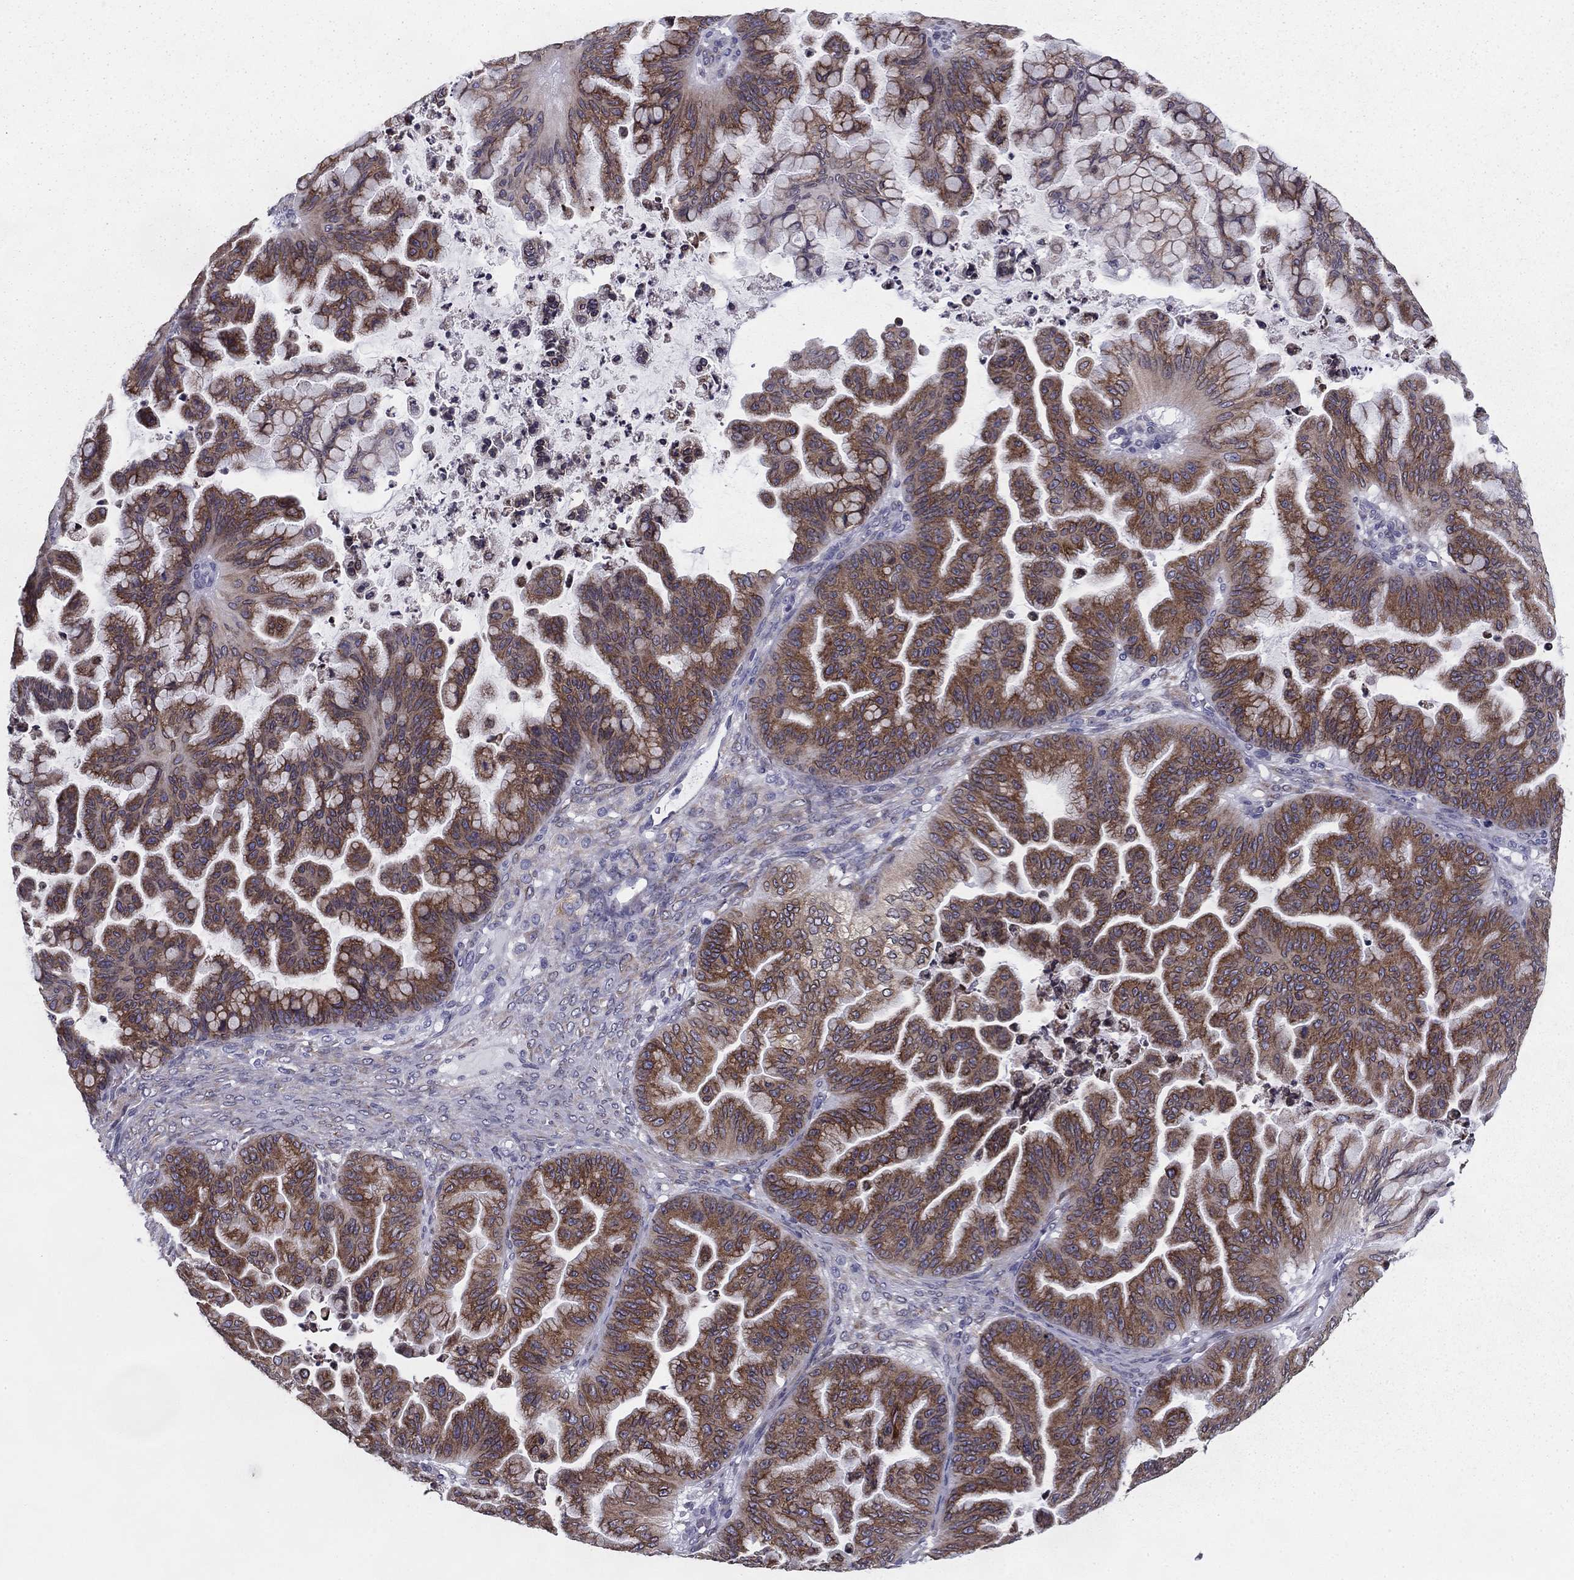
{"staining": {"intensity": "strong", "quantity": ">75%", "location": "cytoplasmic/membranous"}, "tissue": "ovarian cancer", "cell_type": "Tumor cells", "image_type": "cancer", "snomed": [{"axis": "morphology", "description": "Cystadenocarcinoma, mucinous, NOS"}, {"axis": "topography", "description": "Ovary"}], "caption": "Strong cytoplasmic/membranous staining is identified in about >75% of tumor cells in ovarian mucinous cystadenocarcinoma.", "gene": "TMED3", "patient": {"sex": "female", "age": 67}}